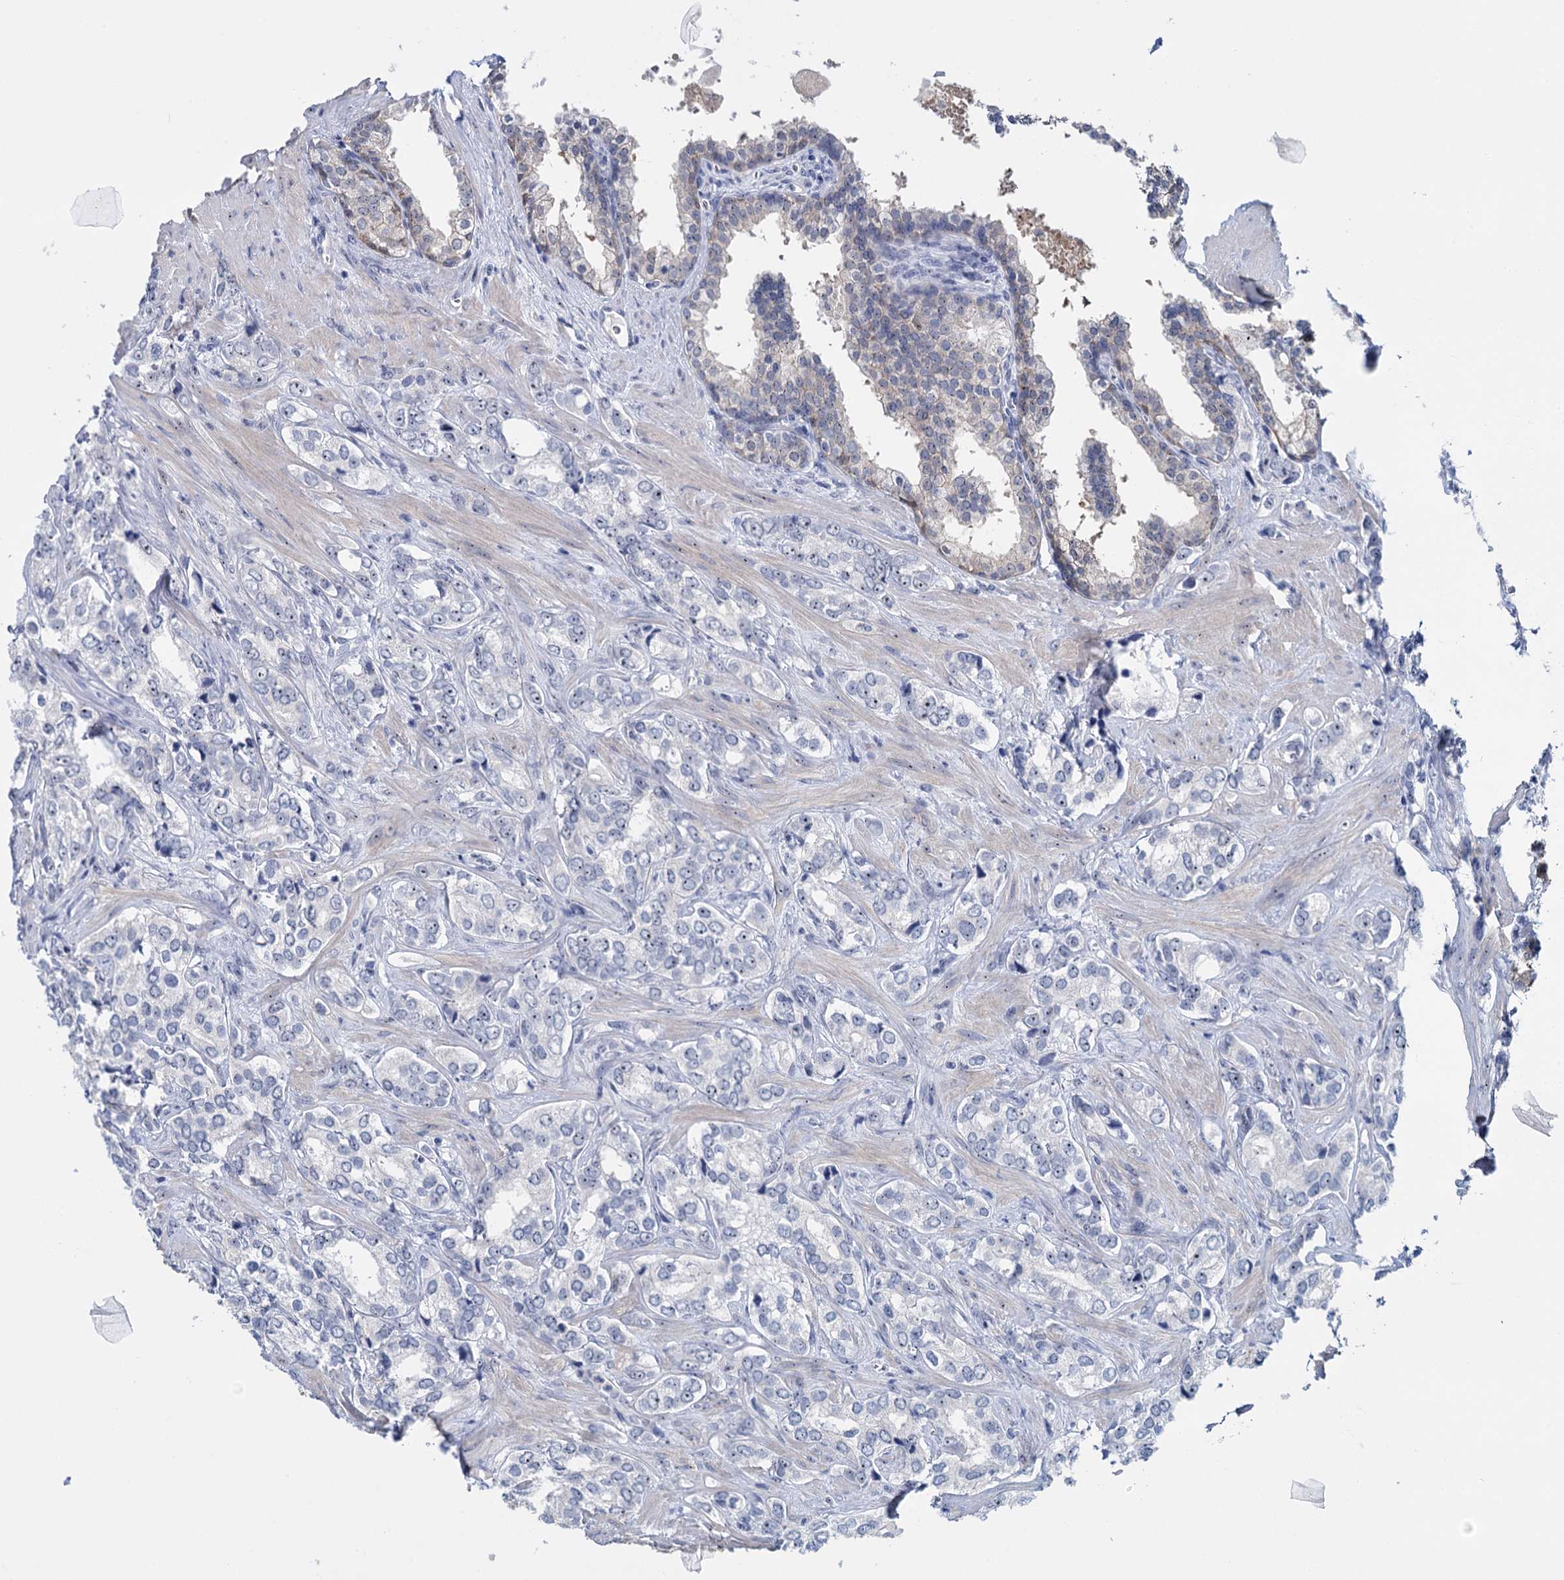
{"staining": {"intensity": "negative", "quantity": "none", "location": "none"}, "tissue": "prostate cancer", "cell_type": "Tumor cells", "image_type": "cancer", "snomed": [{"axis": "morphology", "description": "Adenocarcinoma, High grade"}, {"axis": "topography", "description": "Prostate"}], "caption": "High magnification brightfield microscopy of prostate high-grade adenocarcinoma stained with DAB (3,3'-diaminobenzidine) (brown) and counterstained with hematoxylin (blue): tumor cells show no significant expression. (DAB (3,3'-diaminobenzidine) IHC, high magnification).", "gene": "SFN", "patient": {"sex": "male", "age": 66}}